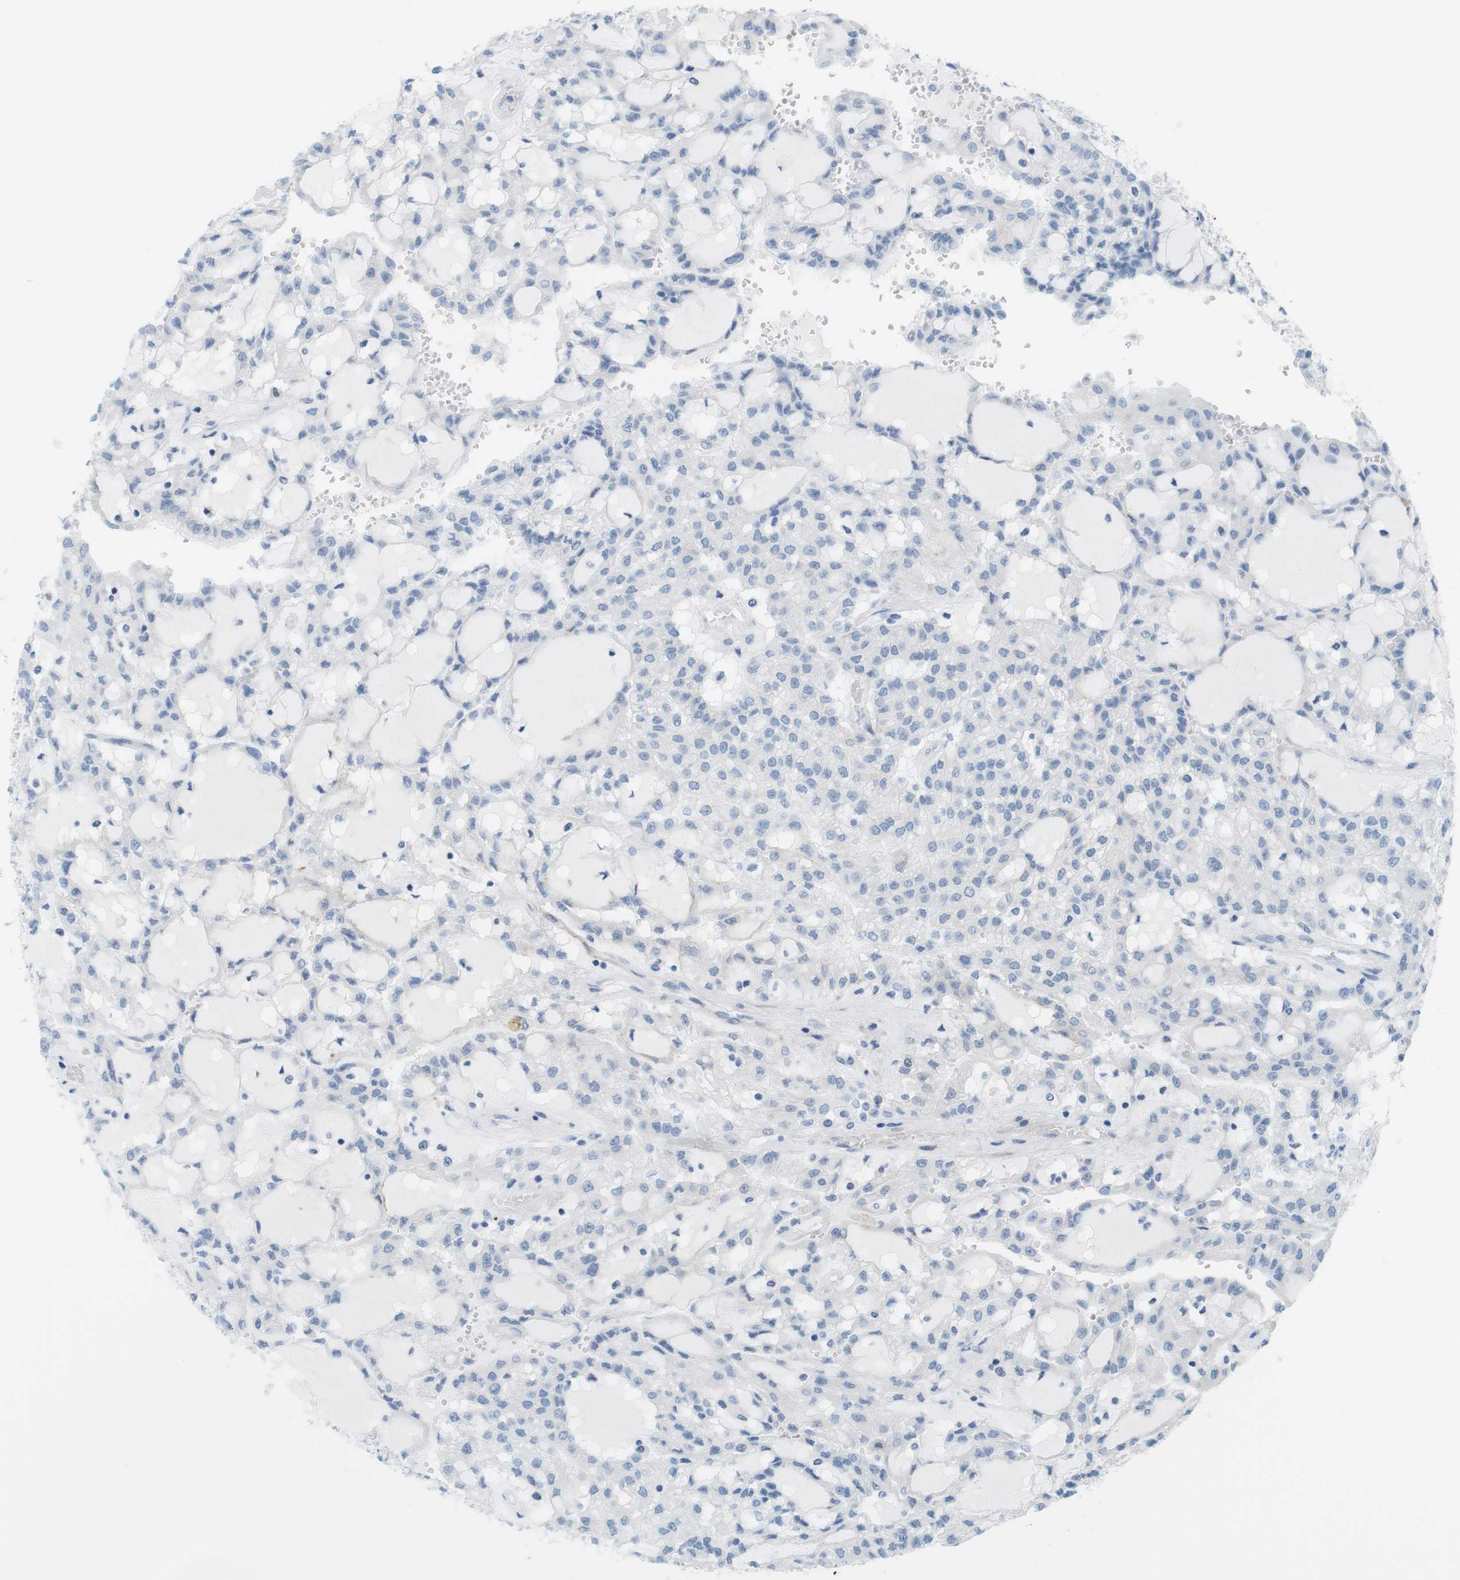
{"staining": {"intensity": "negative", "quantity": "none", "location": "none"}, "tissue": "renal cancer", "cell_type": "Tumor cells", "image_type": "cancer", "snomed": [{"axis": "morphology", "description": "Adenocarcinoma, NOS"}, {"axis": "topography", "description": "Kidney"}], "caption": "IHC histopathology image of neoplastic tissue: human renal cancer stained with DAB (3,3'-diaminobenzidine) reveals no significant protein staining in tumor cells. (DAB IHC, high magnification).", "gene": "MYH9", "patient": {"sex": "male", "age": 63}}